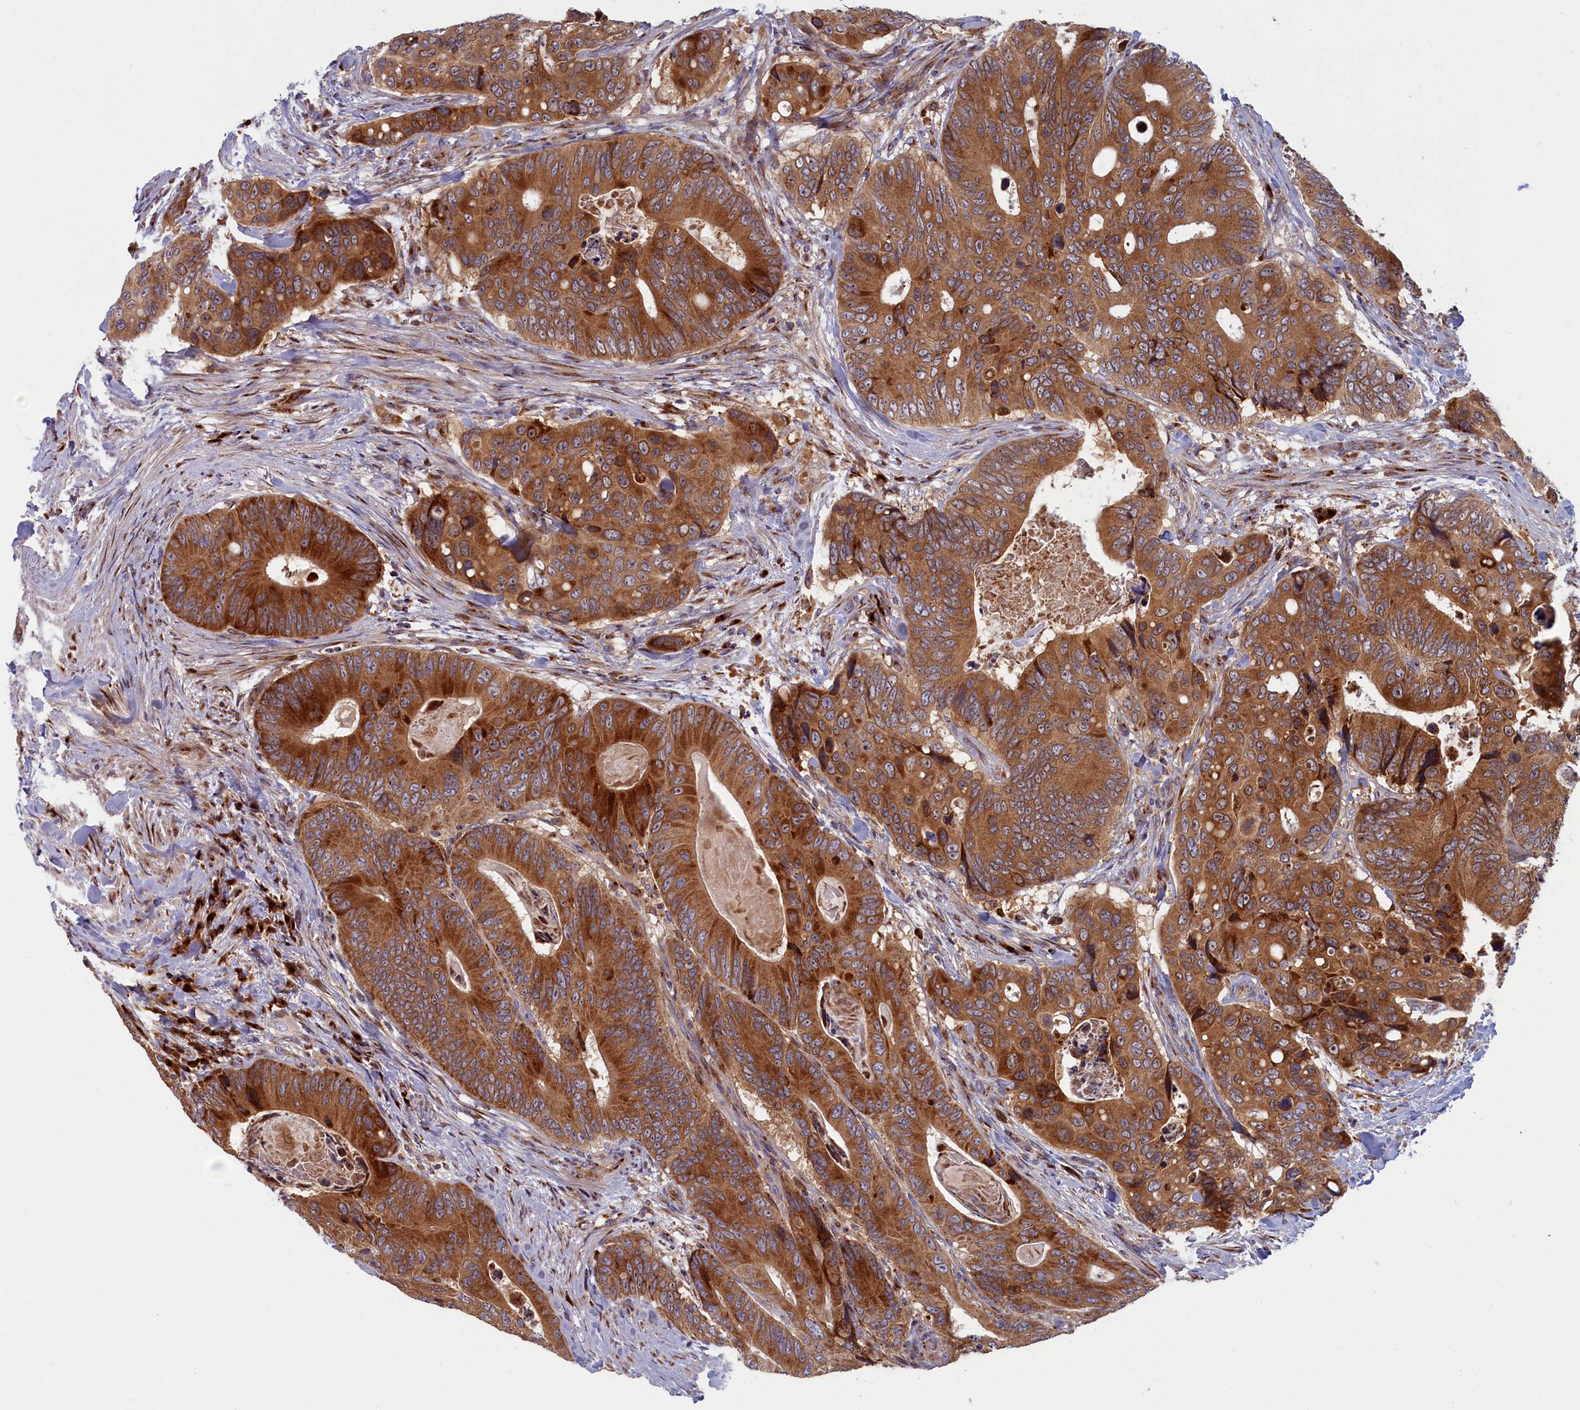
{"staining": {"intensity": "strong", "quantity": ">75%", "location": "cytoplasmic/membranous"}, "tissue": "colorectal cancer", "cell_type": "Tumor cells", "image_type": "cancer", "snomed": [{"axis": "morphology", "description": "Adenocarcinoma, NOS"}, {"axis": "topography", "description": "Colon"}], "caption": "A high amount of strong cytoplasmic/membranous expression is appreciated in about >75% of tumor cells in colorectal cancer (adenocarcinoma) tissue.", "gene": "BLVRB", "patient": {"sex": "male", "age": 84}}